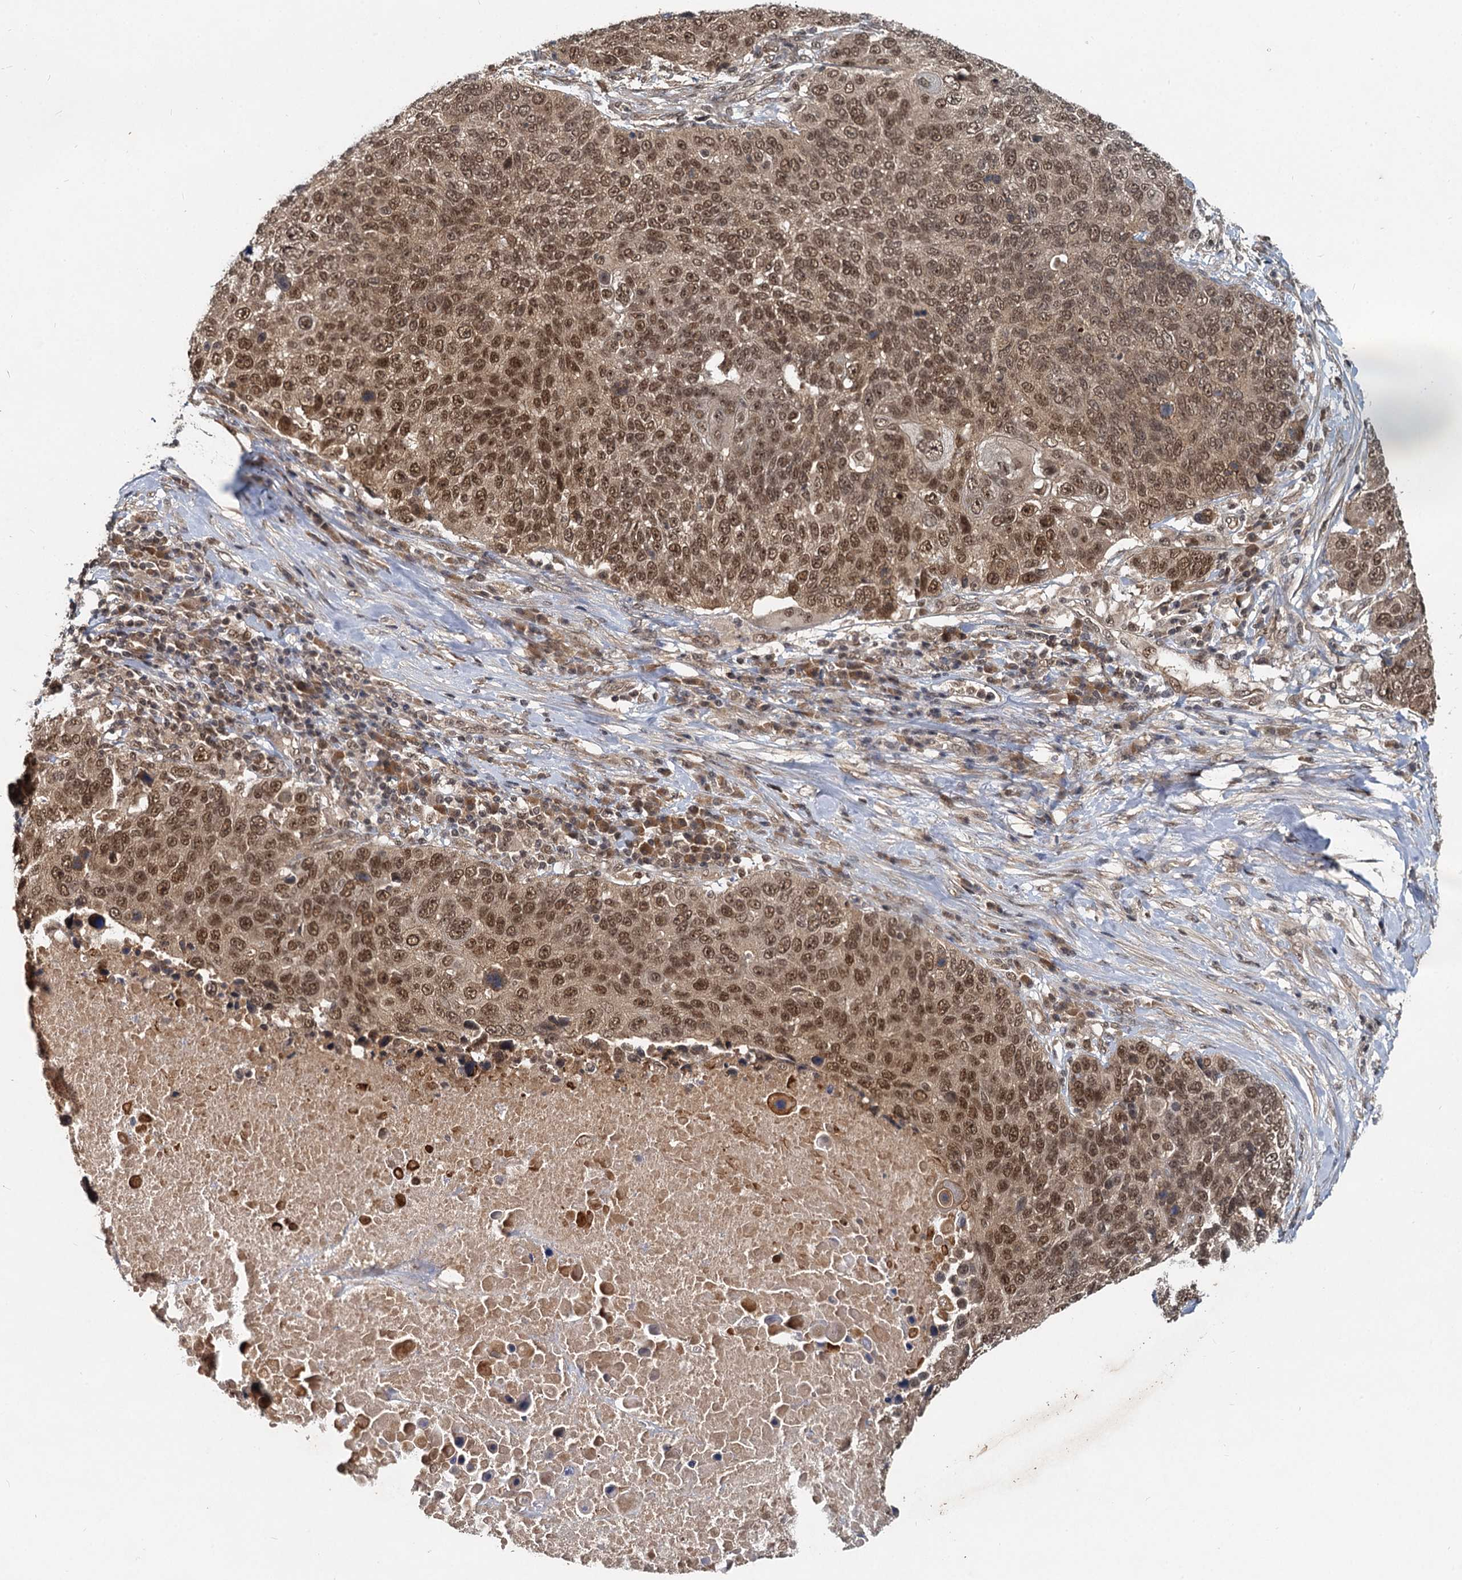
{"staining": {"intensity": "moderate", "quantity": ">75%", "location": "nuclear"}, "tissue": "lung cancer", "cell_type": "Tumor cells", "image_type": "cancer", "snomed": [{"axis": "morphology", "description": "Normal tissue, NOS"}, {"axis": "morphology", "description": "Squamous cell carcinoma, NOS"}, {"axis": "topography", "description": "Lymph node"}, {"axis": "topography", "description": "Lung"}], "caption": "This is a micrograph of IHC staining of lung cancer, which shows moderate expression in the nuclear of tumor cells.", "gene": "RITA1", "patient": {"sex": "male", "age": 66}}